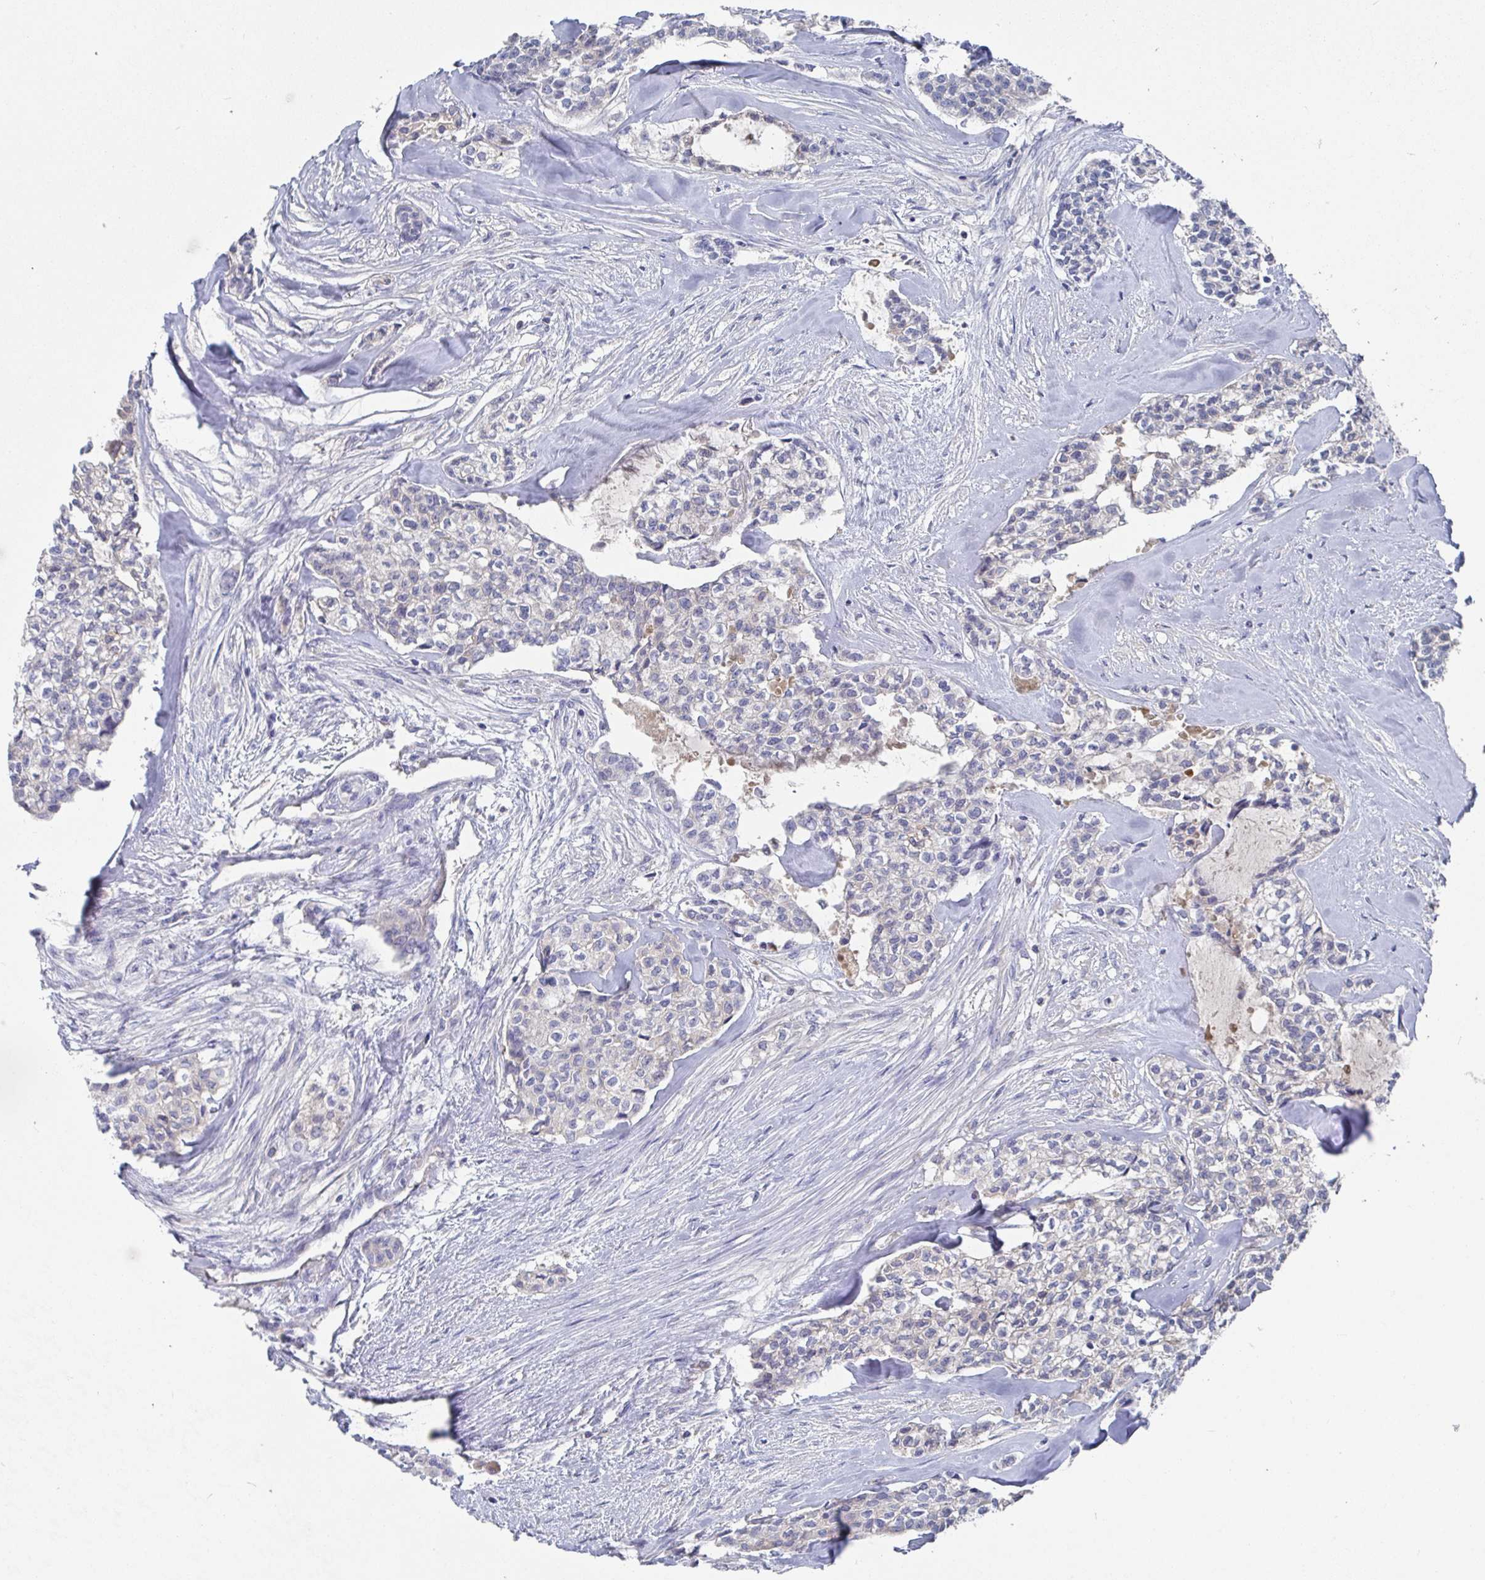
{"staining": {"intensity": "negative", "quantity": "none", "location": "none"}, "tissue": "head and neck cancer", "cell_type": "Tumor cells", "image_type": "cancer", "snomed": [{"axis": "morphology", "description": "Adenocarcinoma, NOS"}, {"axis": "topography", "description": "Head-Neck"}], "caption": "The histopathology image shows no staining of tumor cells in head and neck cancer. The staining is performed using DAB brown chromogen with nuclei counter-stained in using hematoxylin.", "gene": "GPR148", "patient": {"sex": "male", "age": 81}}